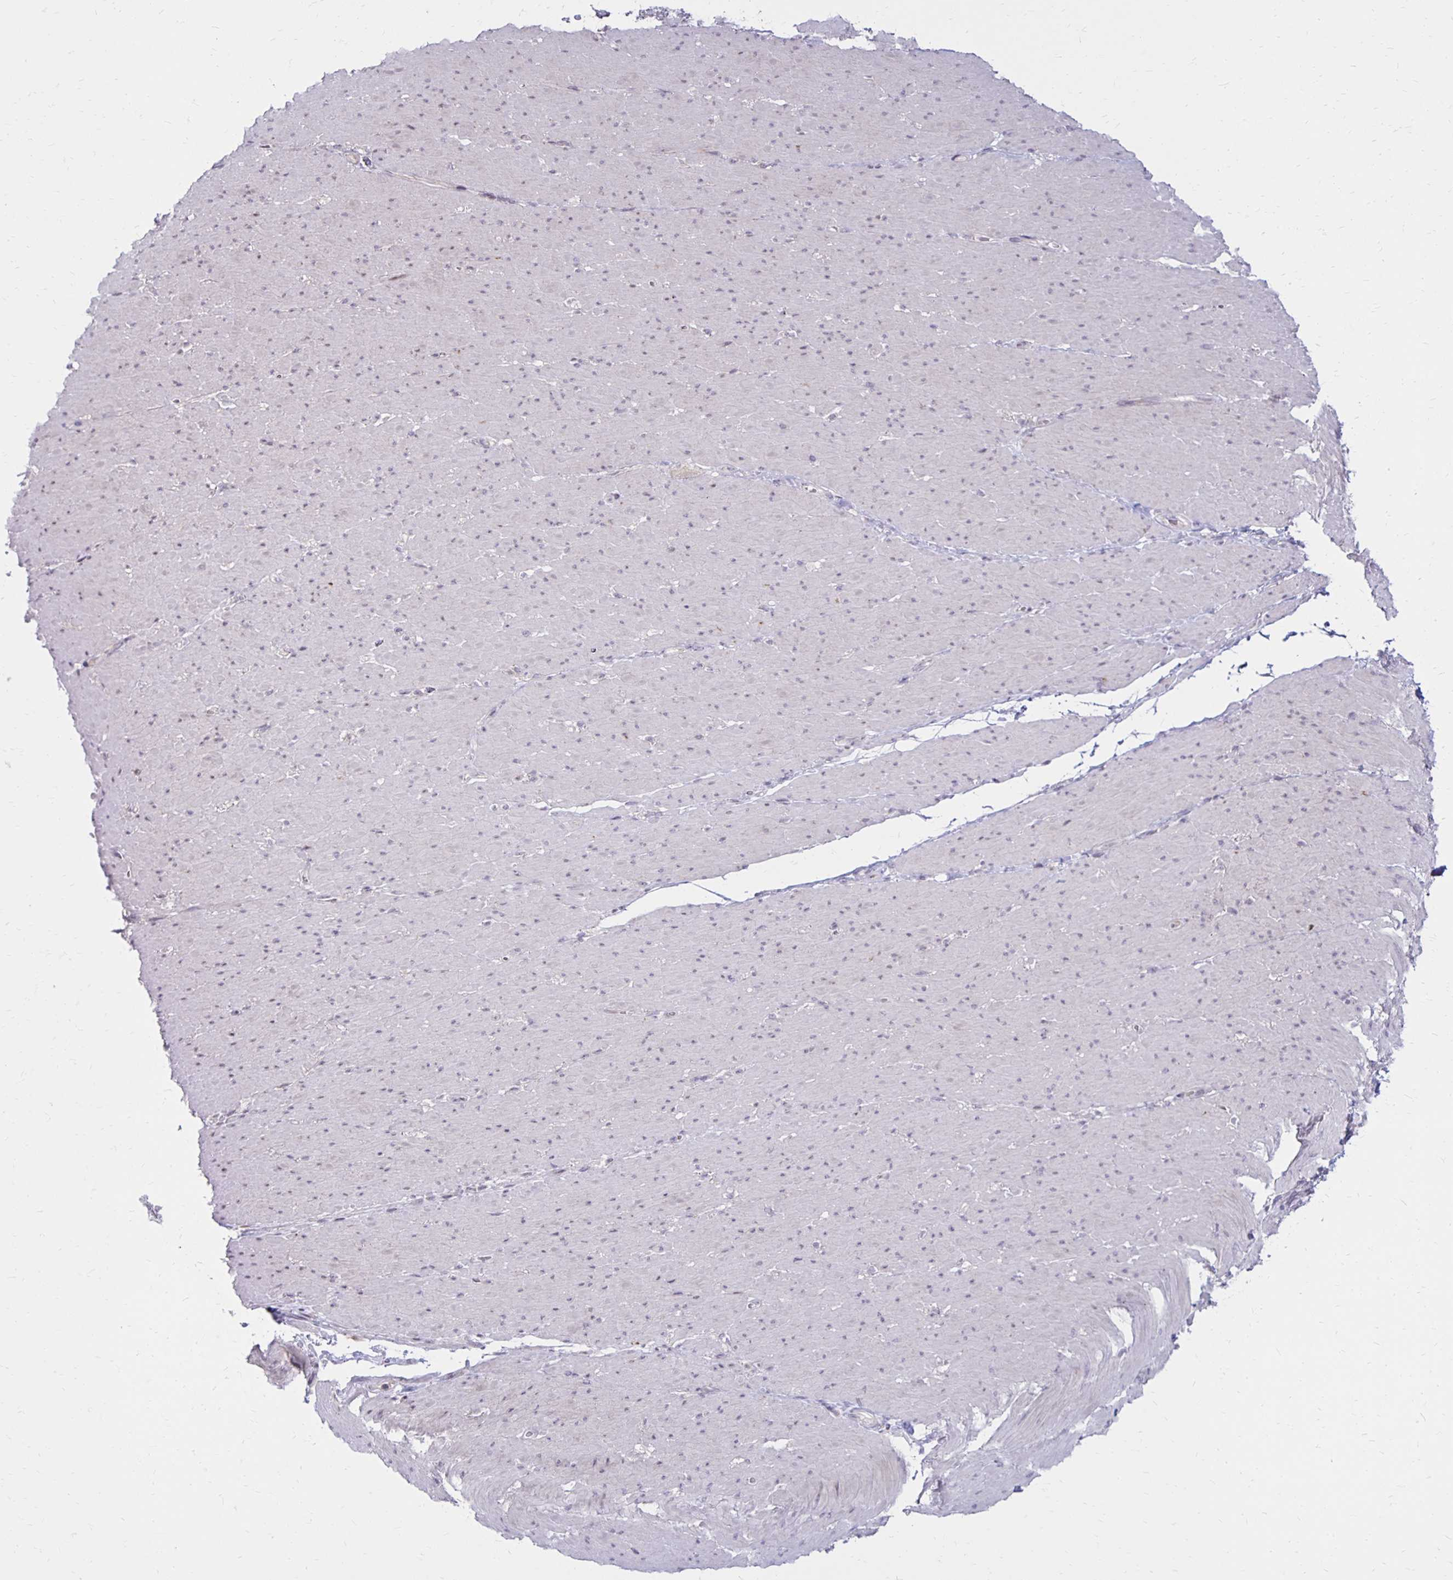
{"staining": {"intensity": "negative", "quantity": "none", "location": "none"}, "tissue": "smooth muscle", "cell_type": "Smooth muscle cells", "image_type": "normal", "snomed": [{"axis": "morphology", "description": "Normal tissue, NOS"}, {"axis": "topography", "description": "Smooth muscle"}, {"axis": "topography", "description": "Rectum"}], "caption": "DAB (3,3'-diaminobenzidine) immunohistochemical staining of benign smooth muscle shows no significant staining in smooth muscle cells. (Stains: DAB immunohistochemistry (IHC) with hematoxylin counter stain, Microscopy: brightfield microscopy at high magnification).", "gene": "DAGLA", "patient": {"sex": "male", "age": 53}}